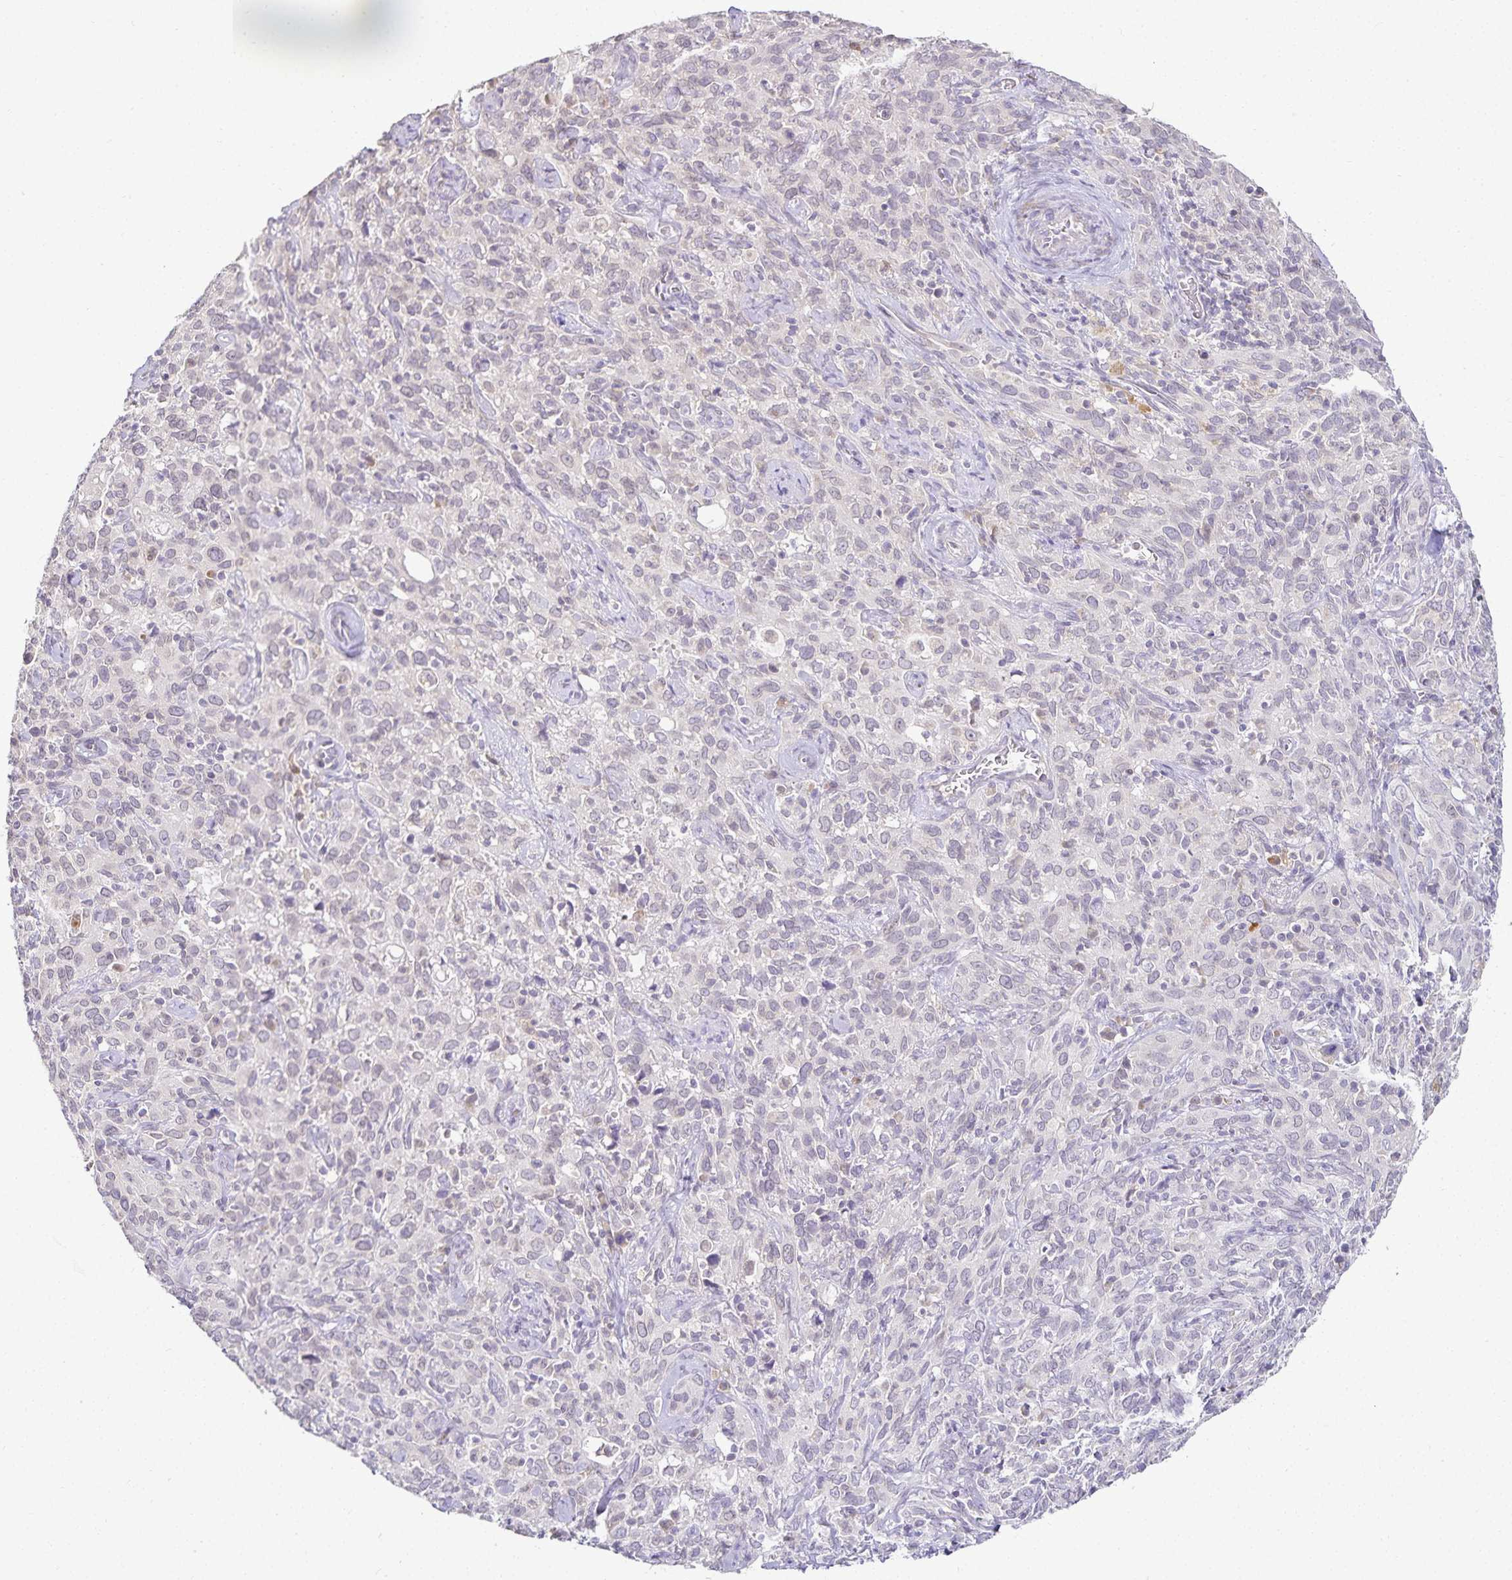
{"staining": {"intensity": "negative", "quantity": "none", "location": "none"}, "tissue": "cervical cancer", "cell_type": "Tumor cells", "image_type": "cancer", "snomed": [{"axis": "morphology", "description": "Normal tissue, NOS"}, {"axis": "morphology", "description": "Squamous cell carcinoma, NOS"}, {"axis": "topography", "description": "Cervix"}], "caption": "Immunohistochemical staining of human cervical cancer reveals no significant expression in tumor cells.", "gene": "GP2", "patient": {"sex": "female", "age": 51}}